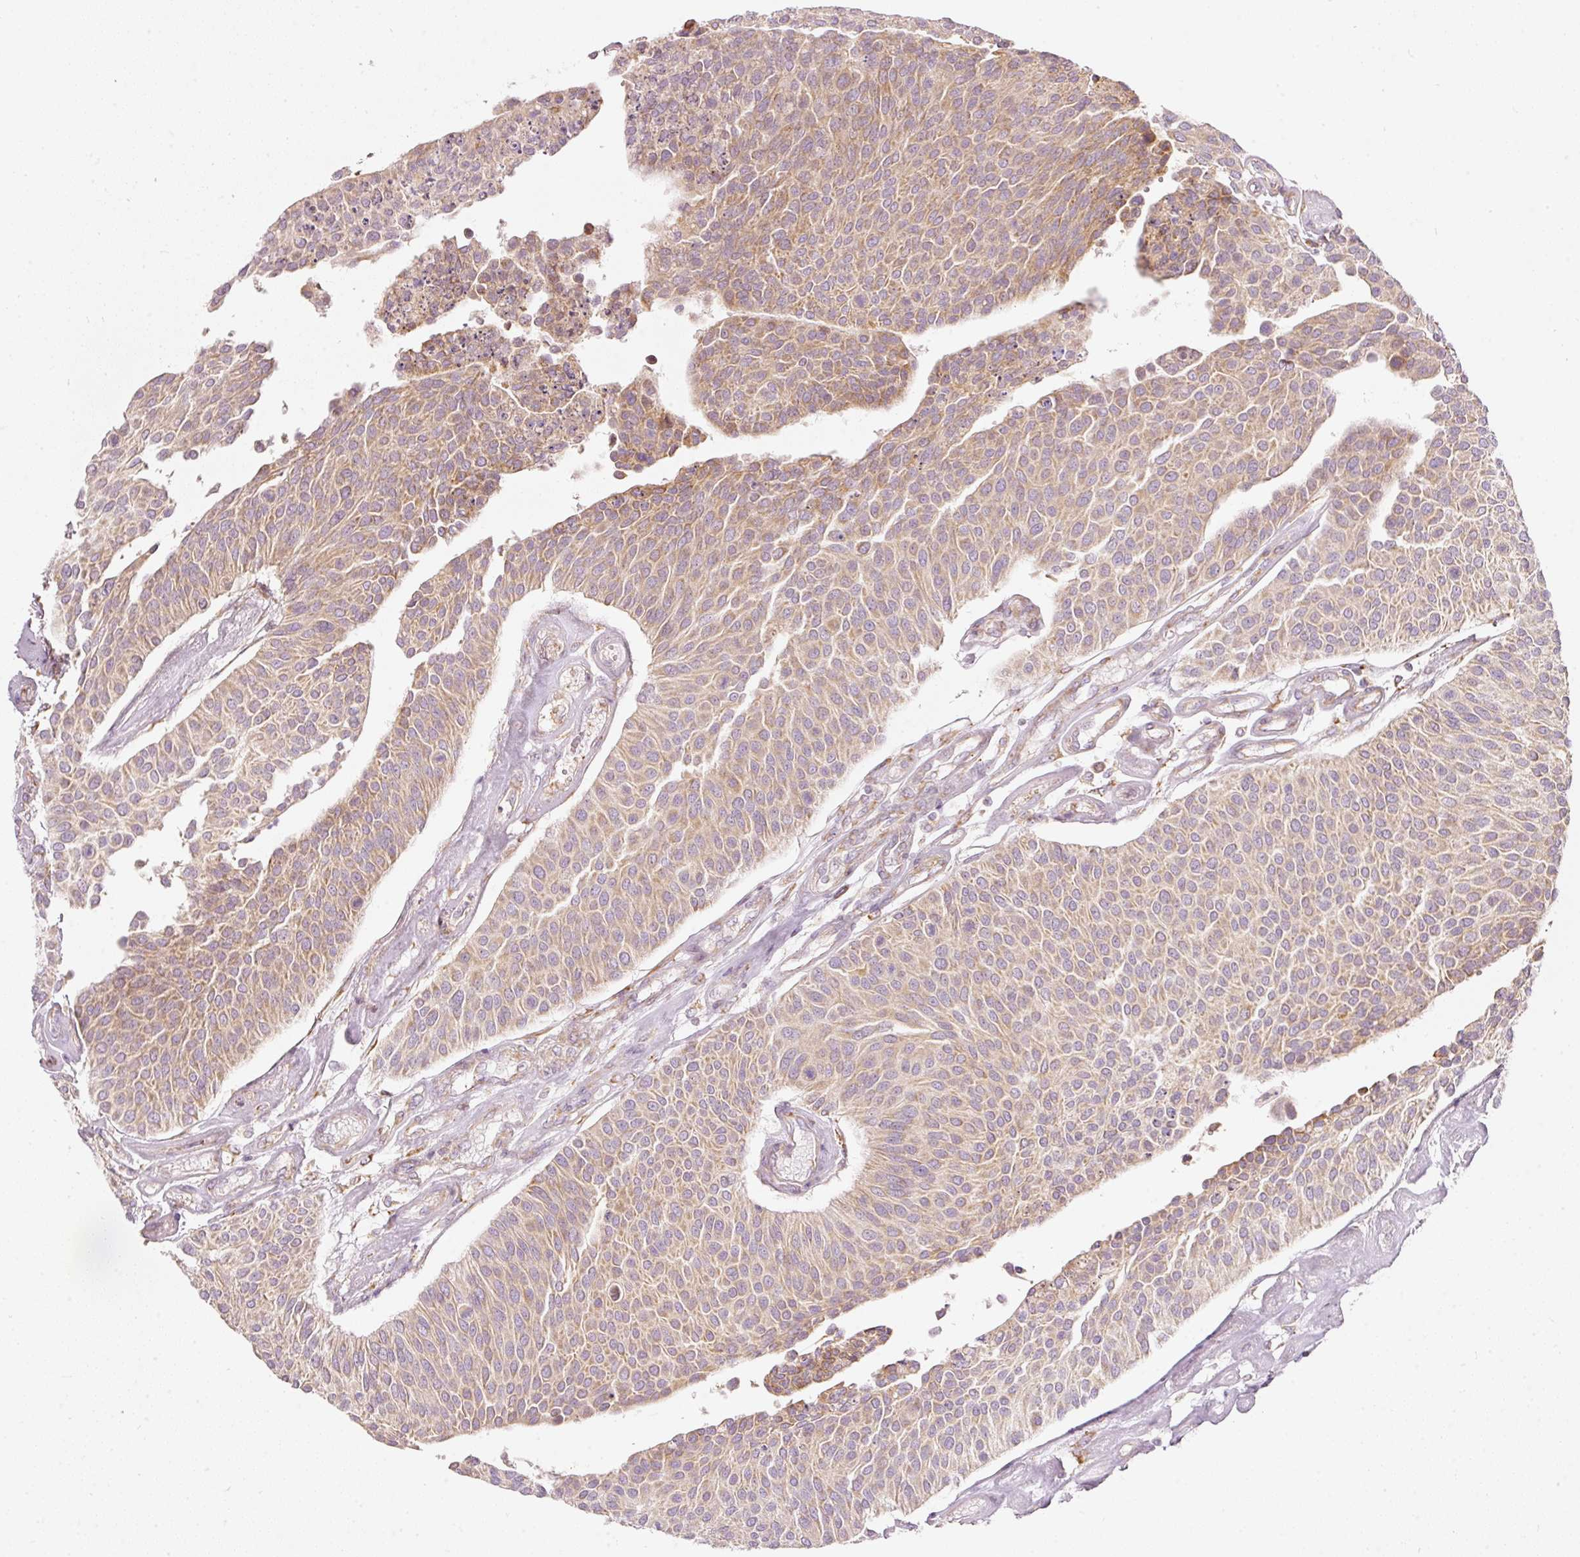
{"staining": {"intensity": "weak", "quantity": ">75%", "location": "cytoplasmic/membranous"}, "tissue": "urothelial cancer", "cell_type": "Tumor cells", "image_type": "cancer", "snomed": [{"axis": "morphology", "description": "Urothelial carcinoma, NOS"}, {"axis": "topography", "description": "Urinary bladder"}], "caption": "Immunohistochemistry (IHC) (DAB) staining of urothelial cancer exhibits weak cytoplasmic/membranous protein positivity in approximately >75% of tumor cells. (IHC, brightfield microscopy, high magnification).", "gene": "SNAPC5", "patient": {"sex": "male", "age": 55}}